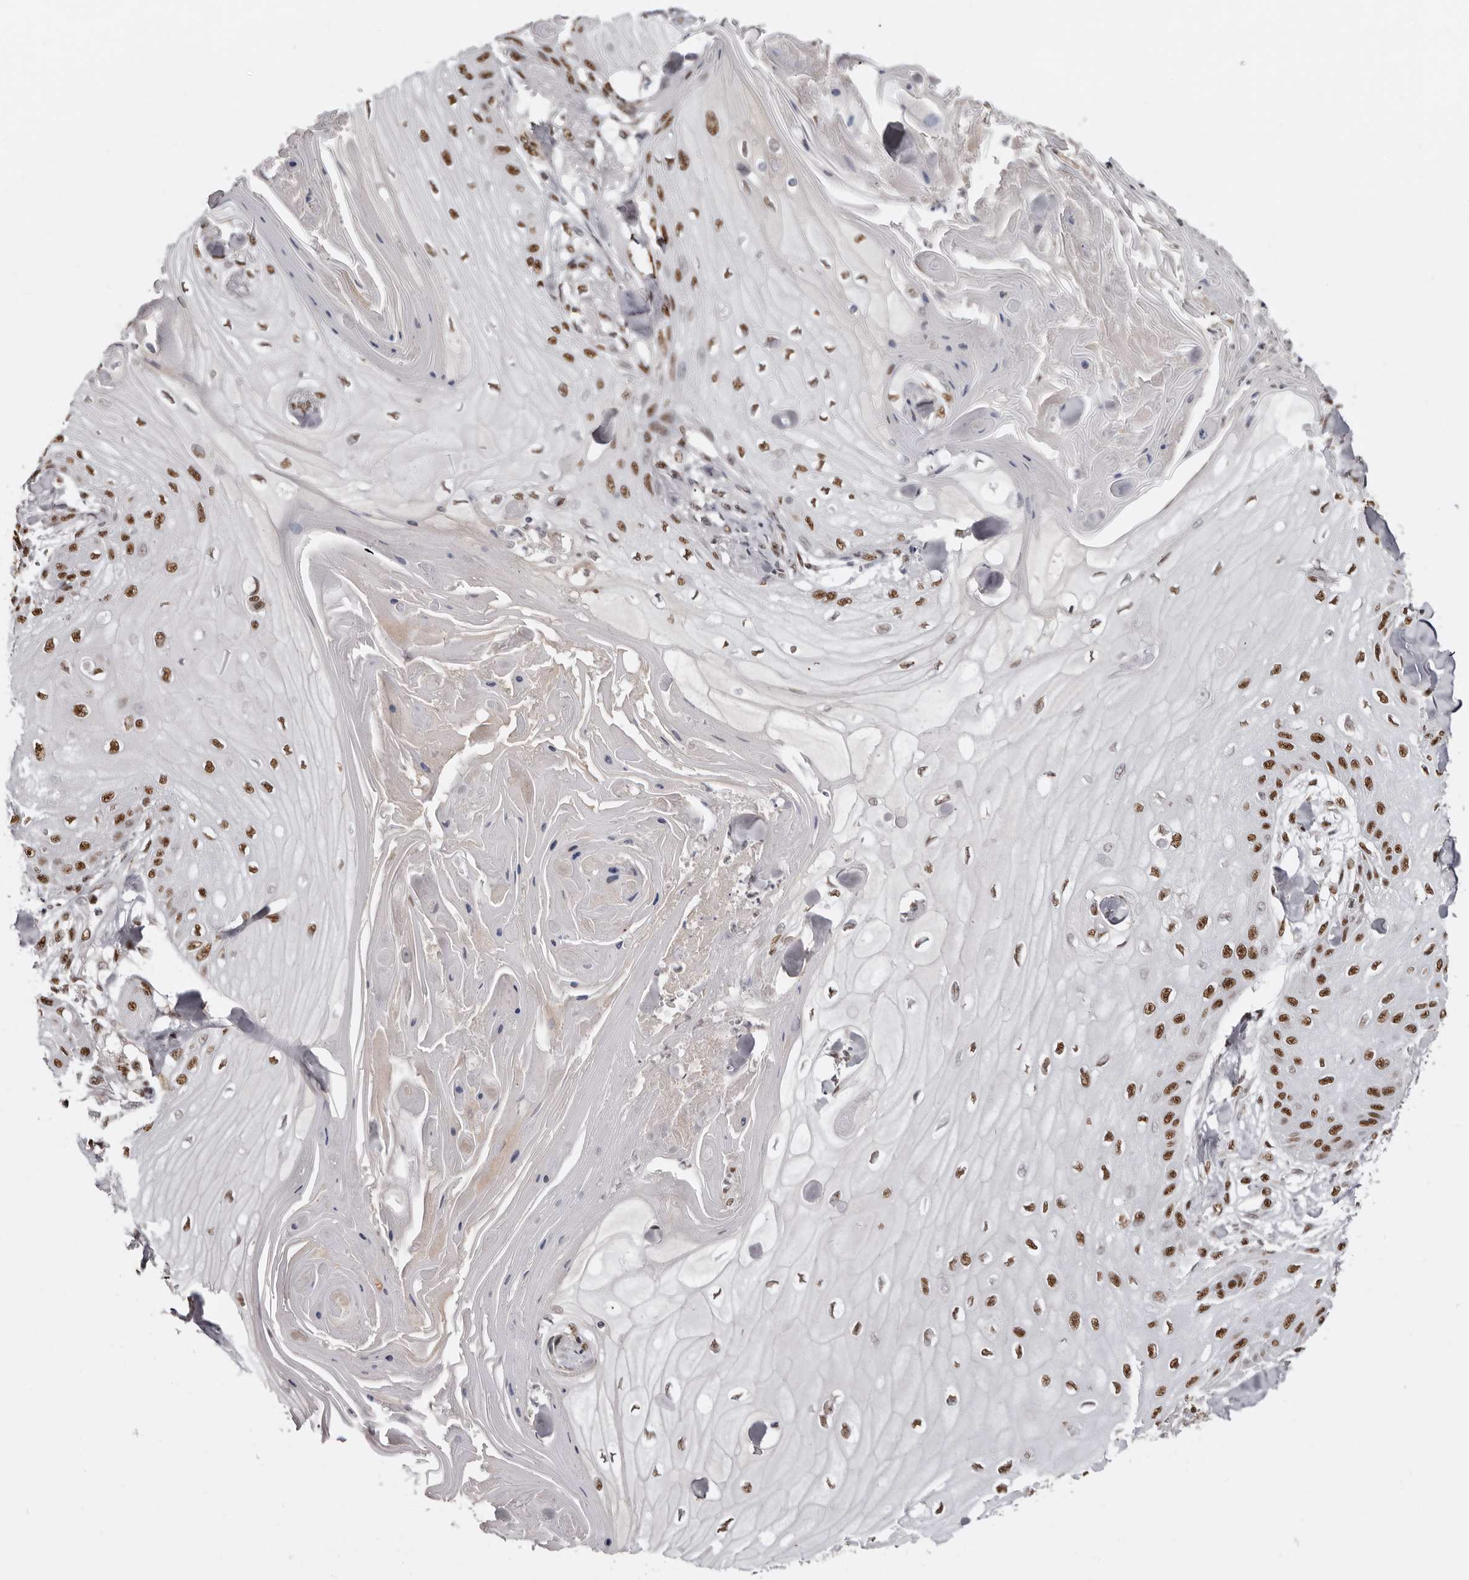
{"staining": {"intensity": "strong", "quantity": ">75%", "location": "nuclear"}, "tissue": "skin cancer", "cell_type": "Tumor cells", "image_type": "cancer", "snomed": [{"axis": "morphology", "description": "Squamous cell carcinoma, NOS"}, {"axis": "topography", "description": "Skin"}], "caption": "Skin cancer stained with IHC shows strong nuclear expression in approximately >75% of tumor cells.", "gene": "SCAF4", "patient": {"sex": "male", "age": 74}}